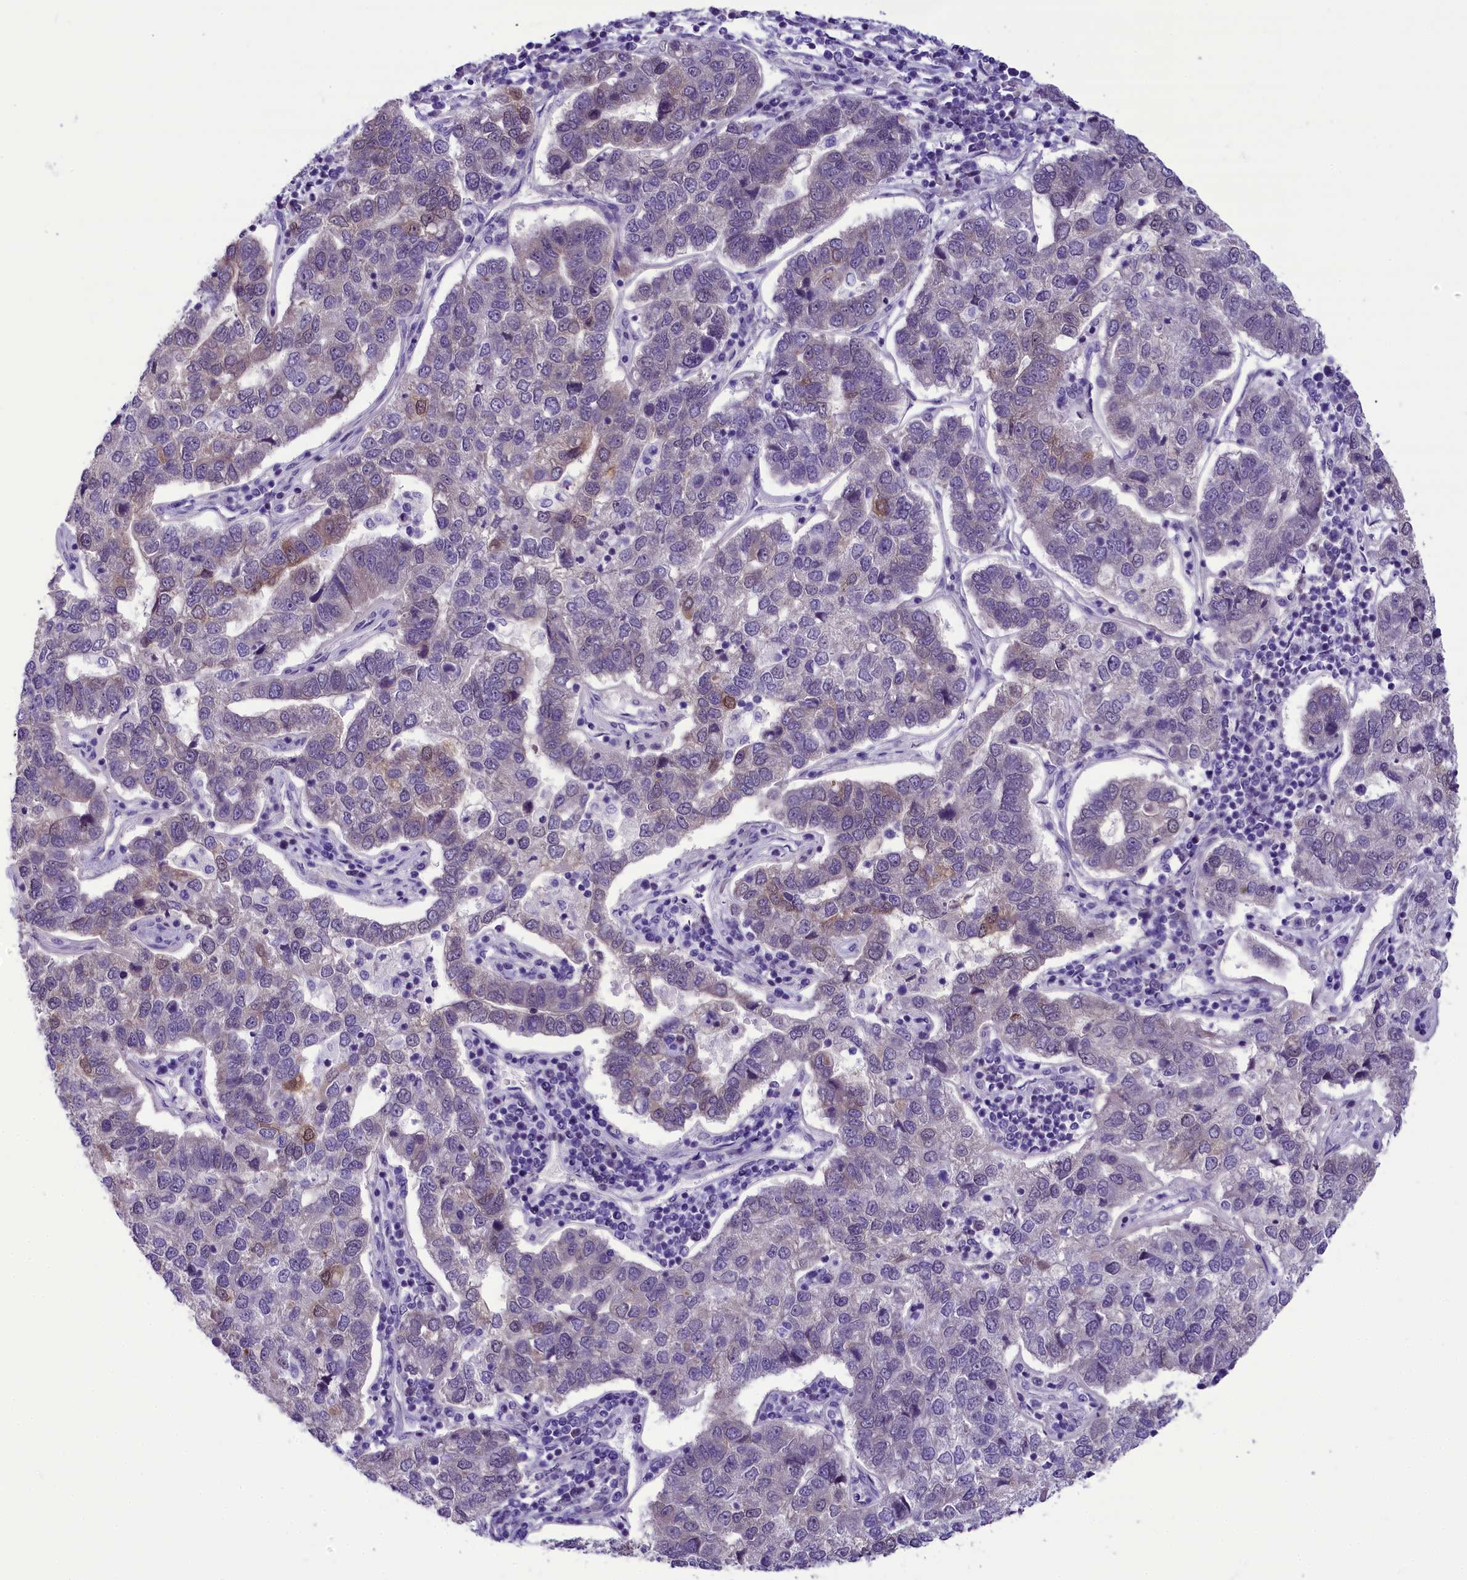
{"staining": {"intensity": "negative", "quantity": "none", "location": "none"}, "tissue": "pancreatic cancer", "cell_type": "Tumor cells", "image_type": "cancer", "snomed": [{"axis": "morphology", "description": "Adenocarcinoma, NOS"}, {"axis": "topography", "description": "Pancreas"}], "caption": "This is a histopathology image of IHC staining of pancreatic adenocarcinoma, which shows no staining in tumor cells. (Brightfield microscopy of DAB IHC at high magnification).", "gene": "PRR15", "patient": {"sex": "female", "age": 61}}